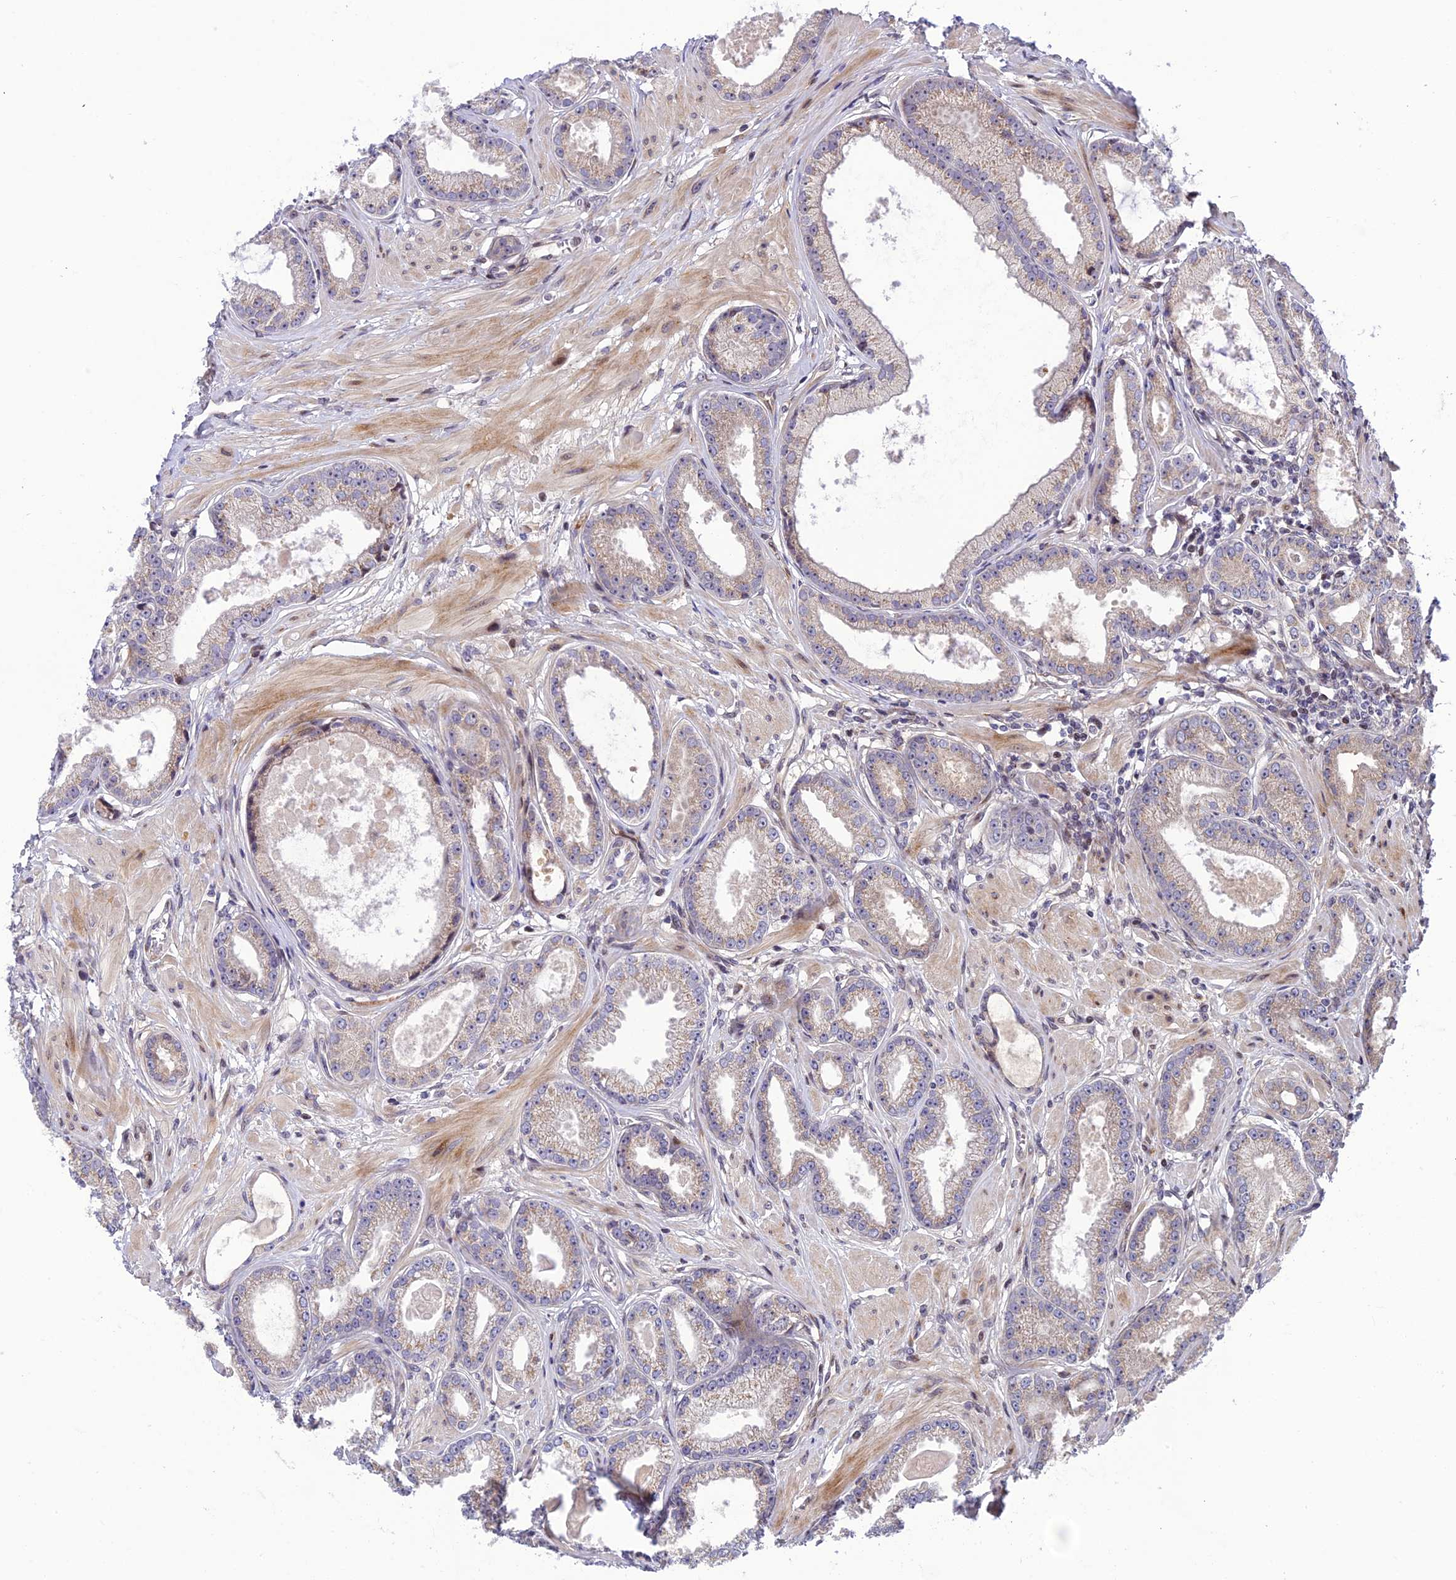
{"staining": {"intensity": "negative", "quantity": "none", "location": "none"}, "tissue": "prostate cancer", "cell_type": "Tumor cells", "image_type": "cancer", "snomed": [{"axis": "morphology", "description": "Adenocarcinoma, Low grade"}, {"axis": "topography", "description": "Prostate"}], "caption": "Immunohistochemistry (IHC) histopathology image of neoplastic tissue: human prostate adenocarcinoma (low-grade) stained with DAB (3,3'-diaminobenzidine) reveals no significant protein positivity in tumor cells. Nuclei are stained in blue.", "gene": "SMIM7", "patient": {"sex": "male", "age": 64}}